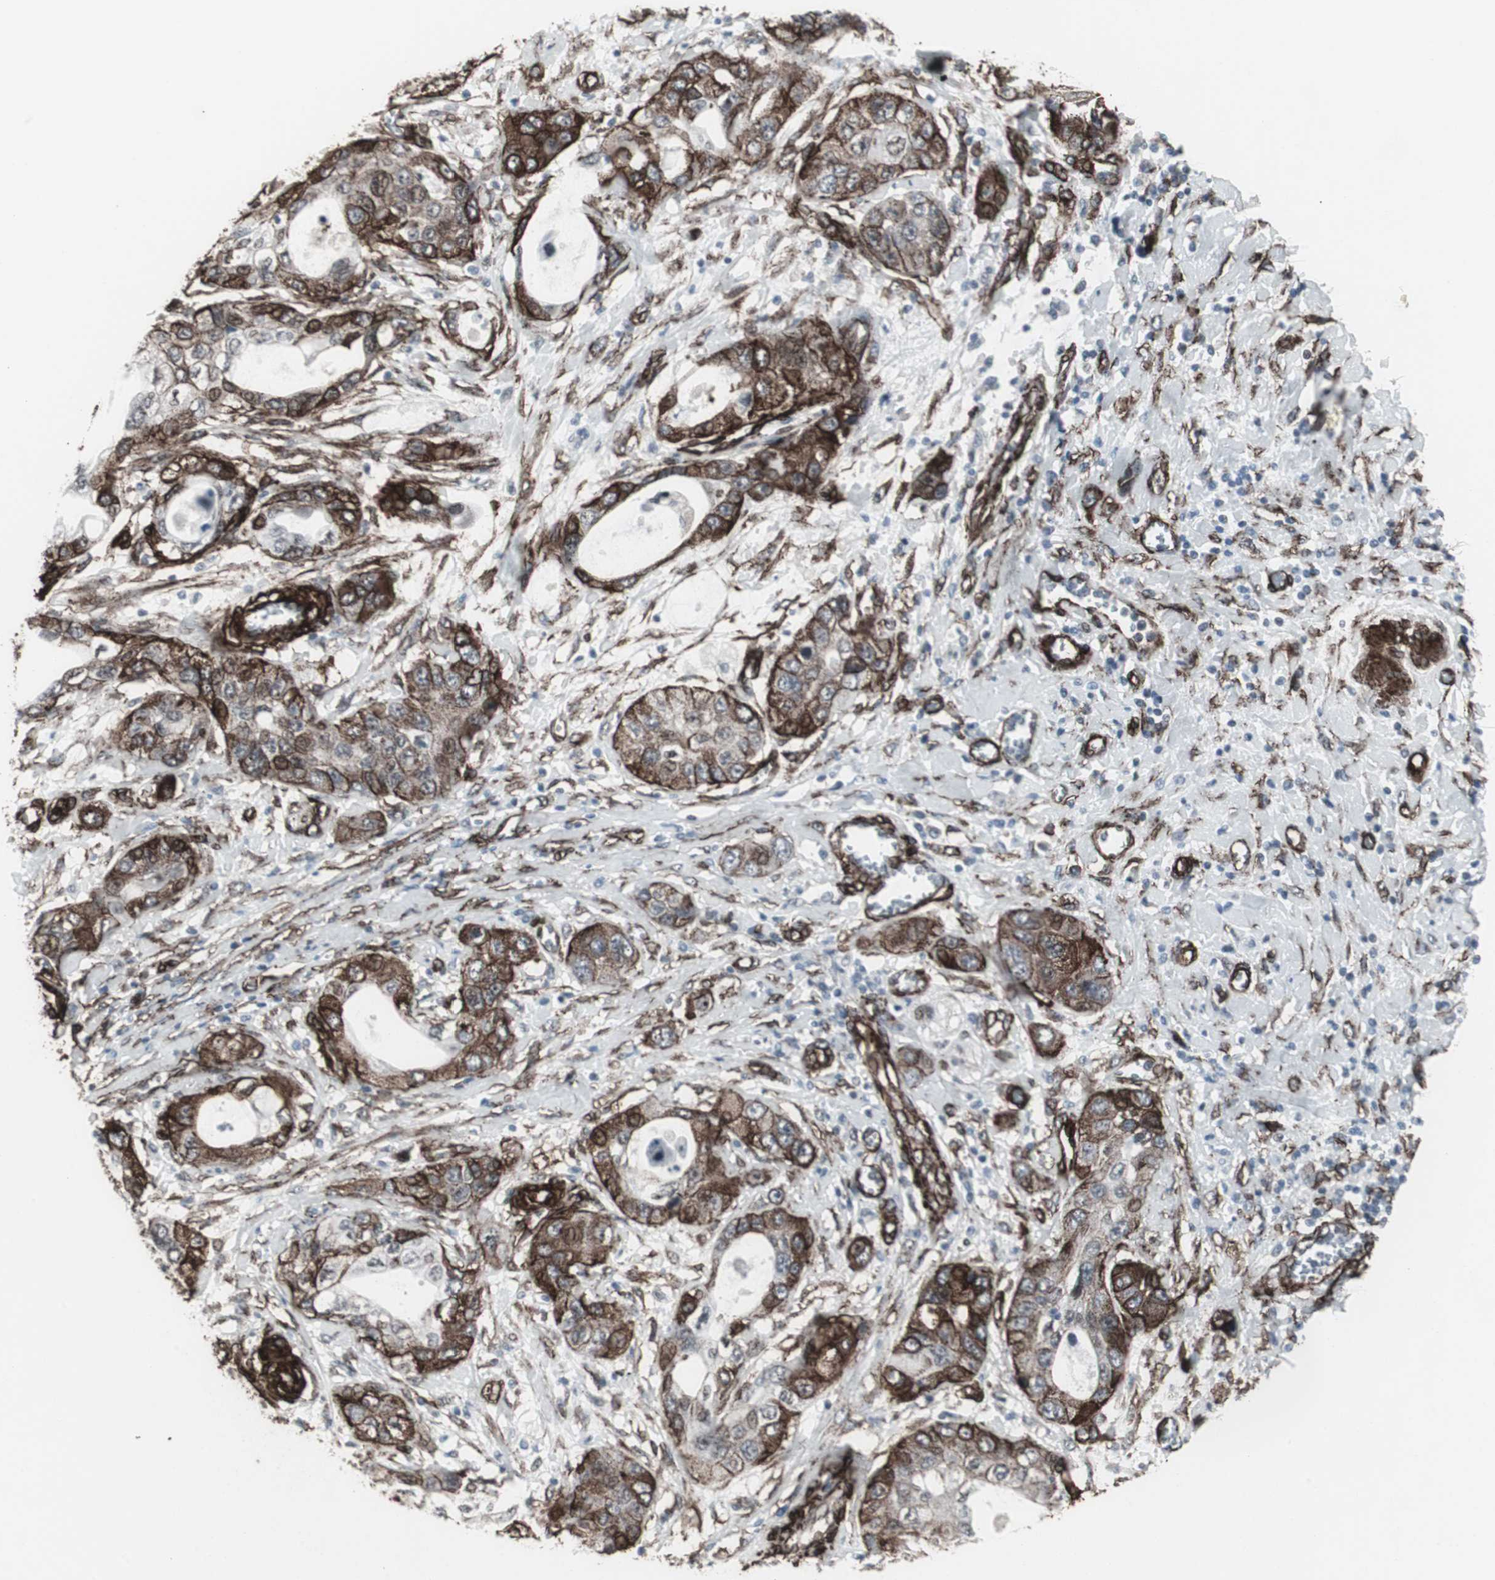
{"staining": {"intensity": "strong", "quantity": "25%-75%", "location": "cytoplasmic/membranous"}, "tissue": "pancreatic cancer", "cell_type": "Tumor cells", "image_type": "cancer", "snomed": [{"axis": "morphology", "description": "Adenocarcinoma, NOS"}, {"axis": "topography", "description": "Pancreas"}], "caption": "Protein analysis of pancreatic cancer tissue shows strong cytoplasmic/membranous staining in about 25%-75% of tumor cells.", "gene": "PDGFA", "patient": {"sex": "female", "age": 70}}